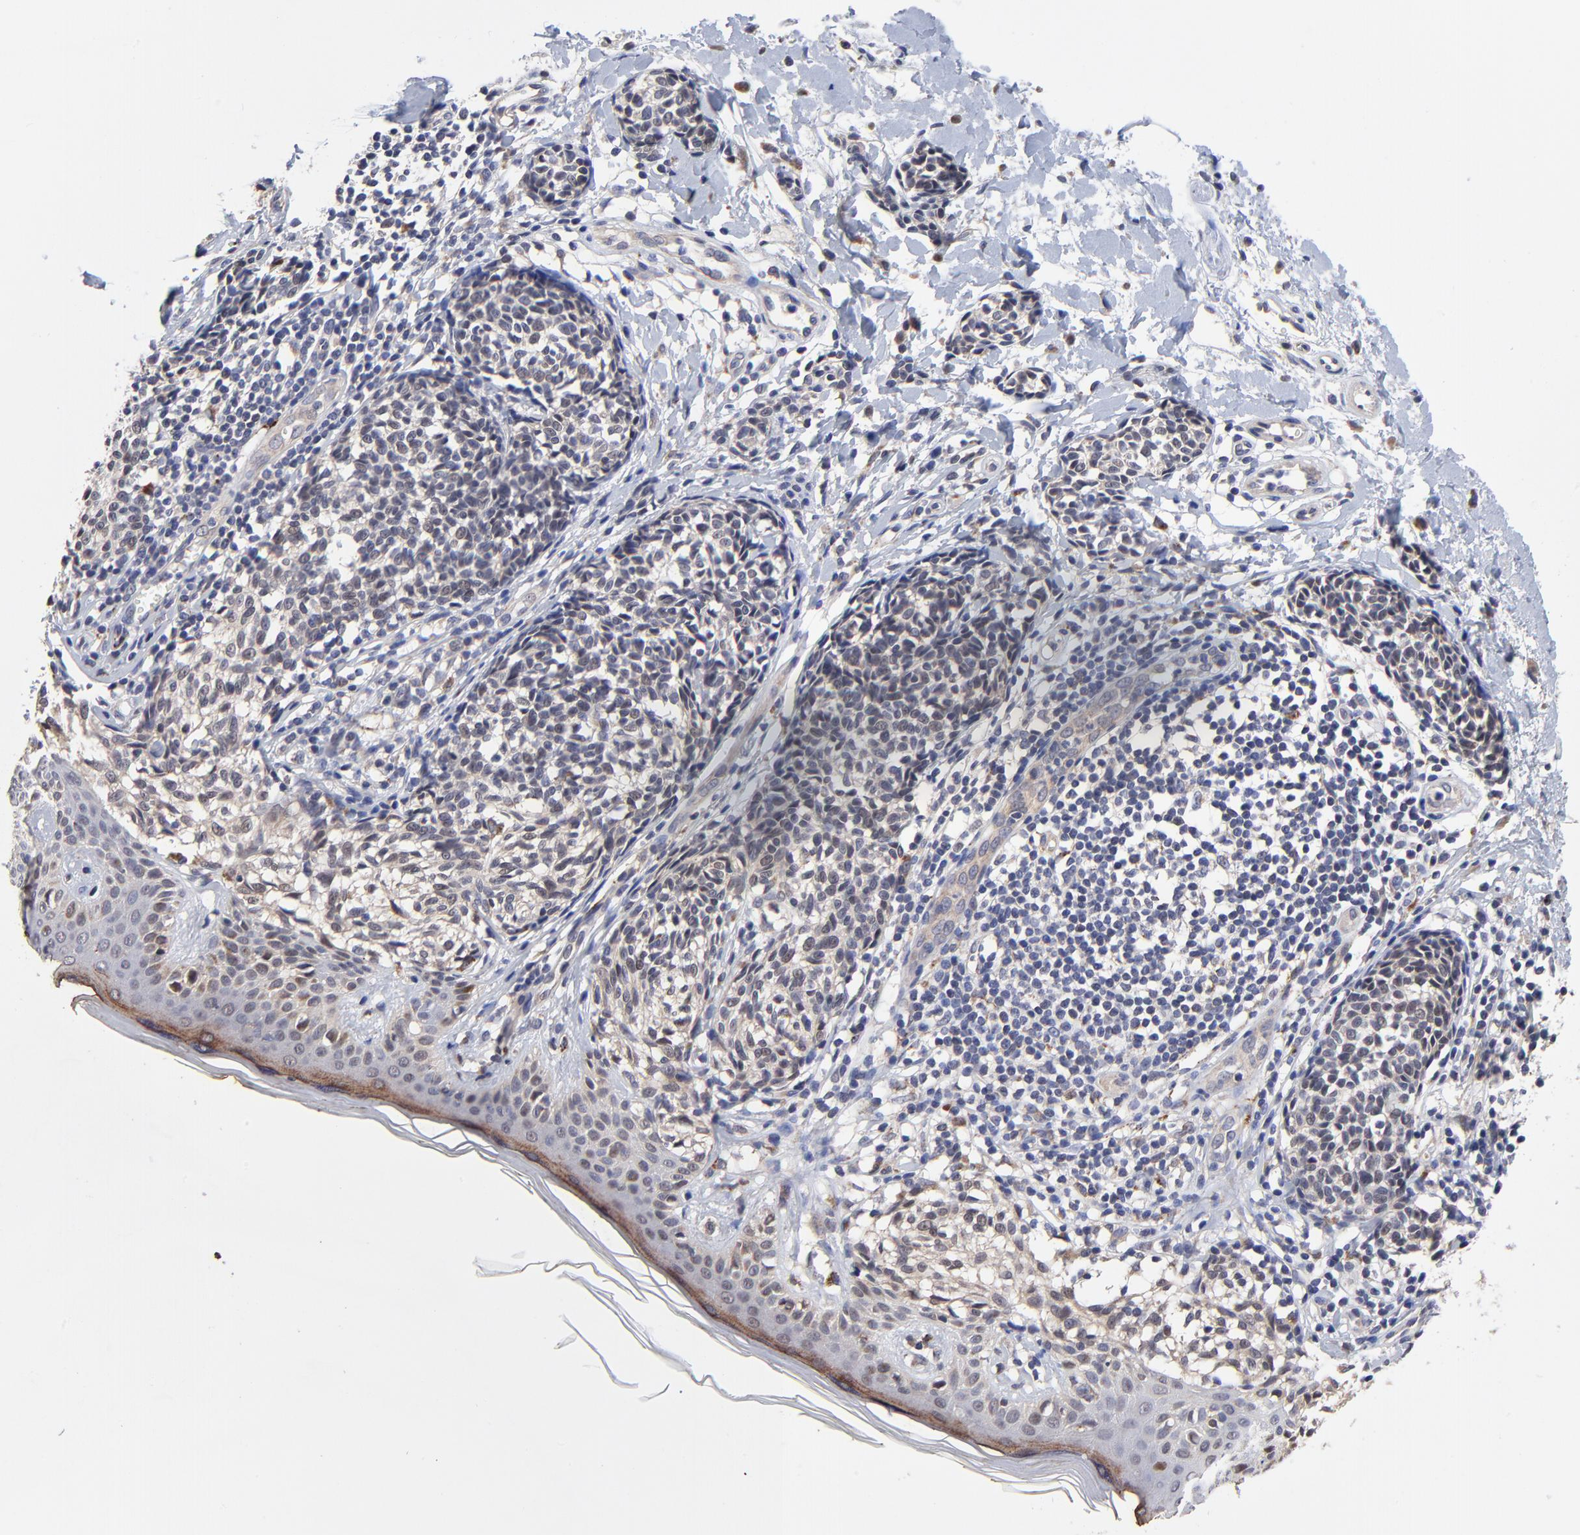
{"staining": {"intensity": "negative", "quantity": "none", "location": "none"}, "tissue": "melanoma", "cell_type": "Tumor cells", "image_type": "cancer", "snomed": [{"axis": "morphology", "description": "Malignant melanoma, NOS"}, {"axis": "topography", "description": "Skin"}], "caption": "Melanoma stained for a protein using IHC reveals no expression tumor cells.", "gene": "PDE4B", "patient": {"sex": "male", "age": 67}}